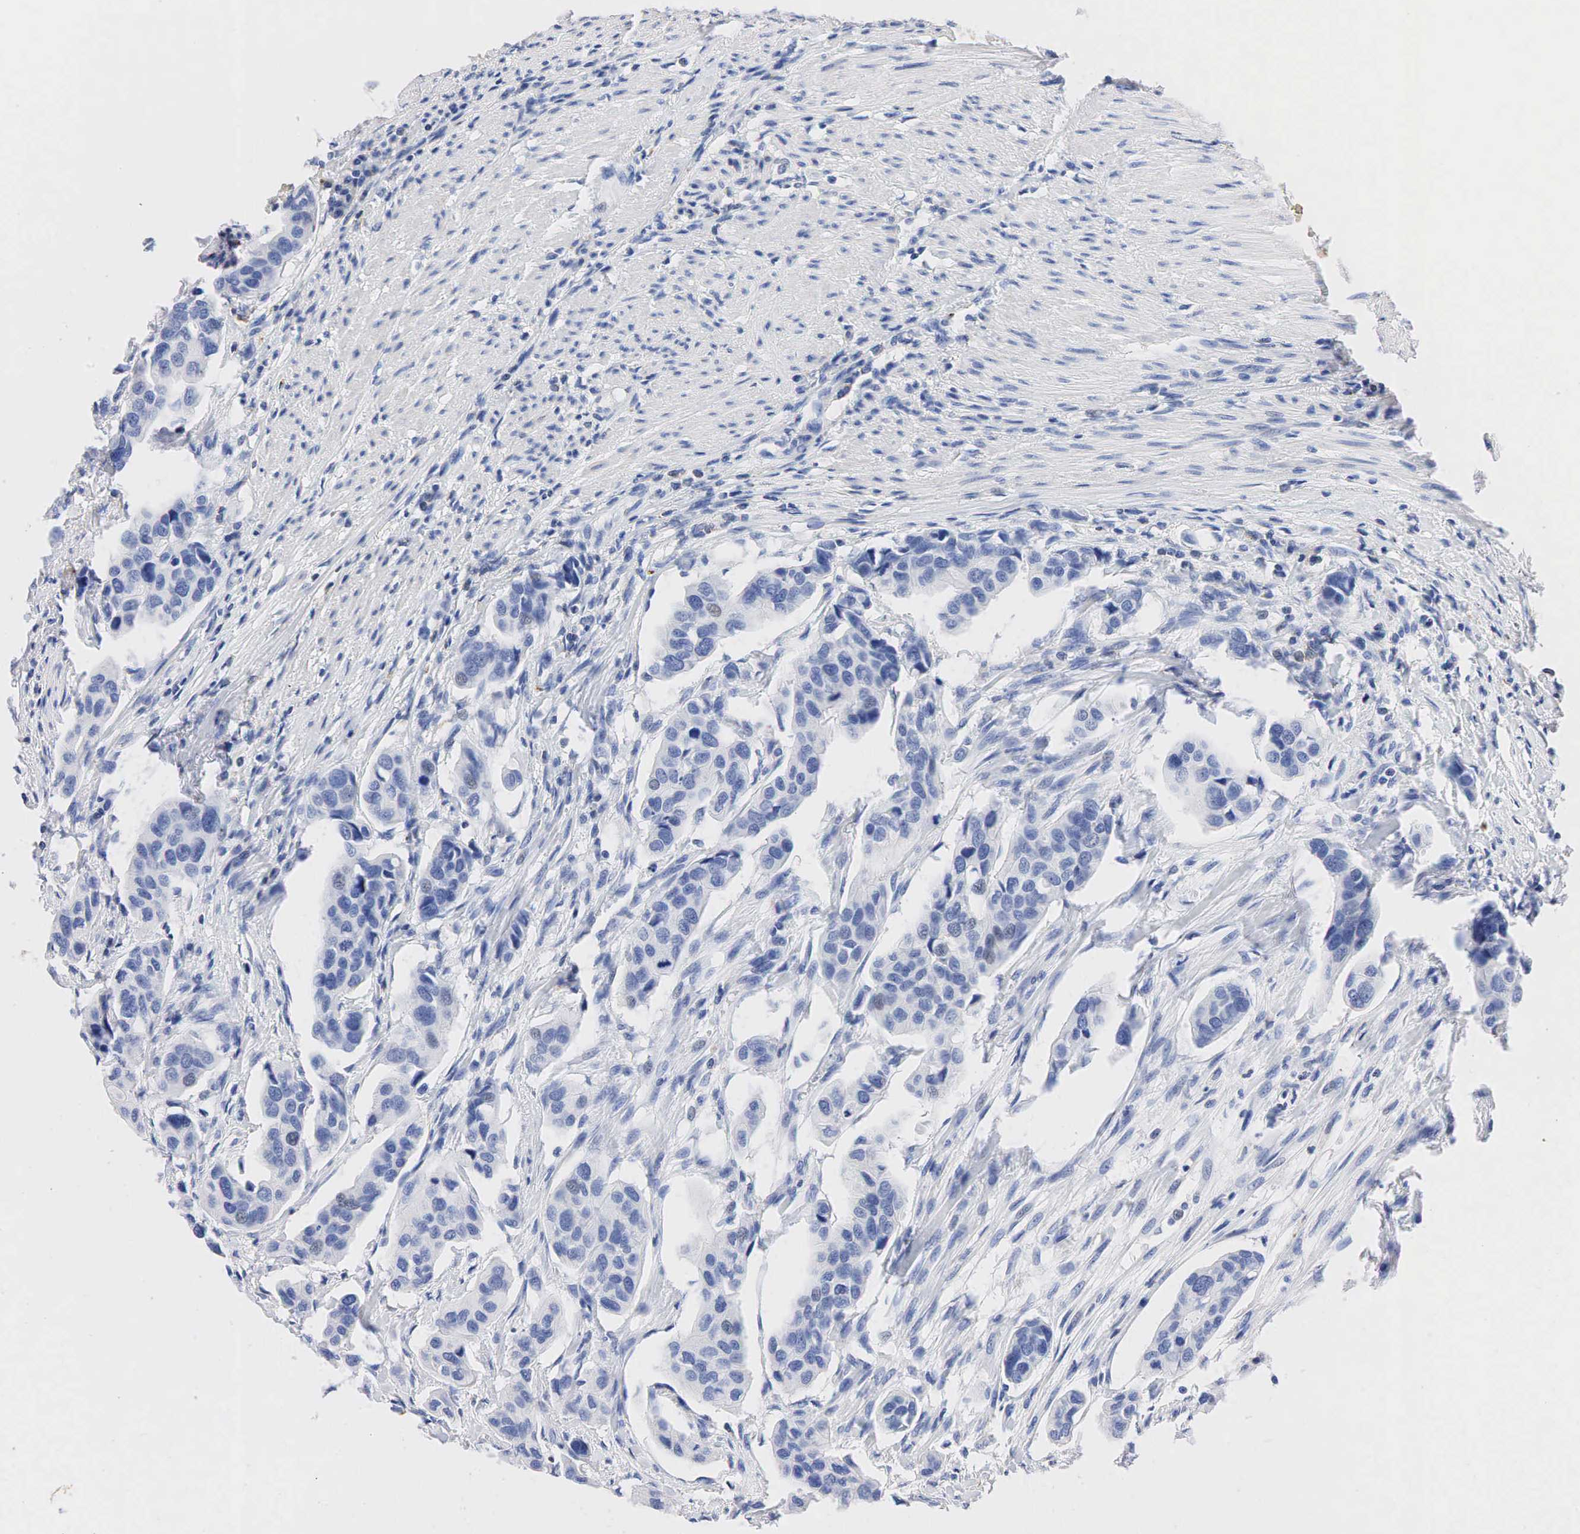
{"staining": {"intensity": "negative", "quantity": "none", "location": "none"}, "tissue": "urothelial cancer", "cell_type": "Tumor cells", "image_type": "cancer", "snomed": [{"axis": "morphology", "description": "Adenocarcinoma, NOS"}, {"axis": "topography", "description": "Urinary bladder"}], "caption": "Micrograph shows no significant protein expression in tumor cells of urothelial cancer.", "gene": "SYP", "patient": {"sex": "male", "age": 61}}